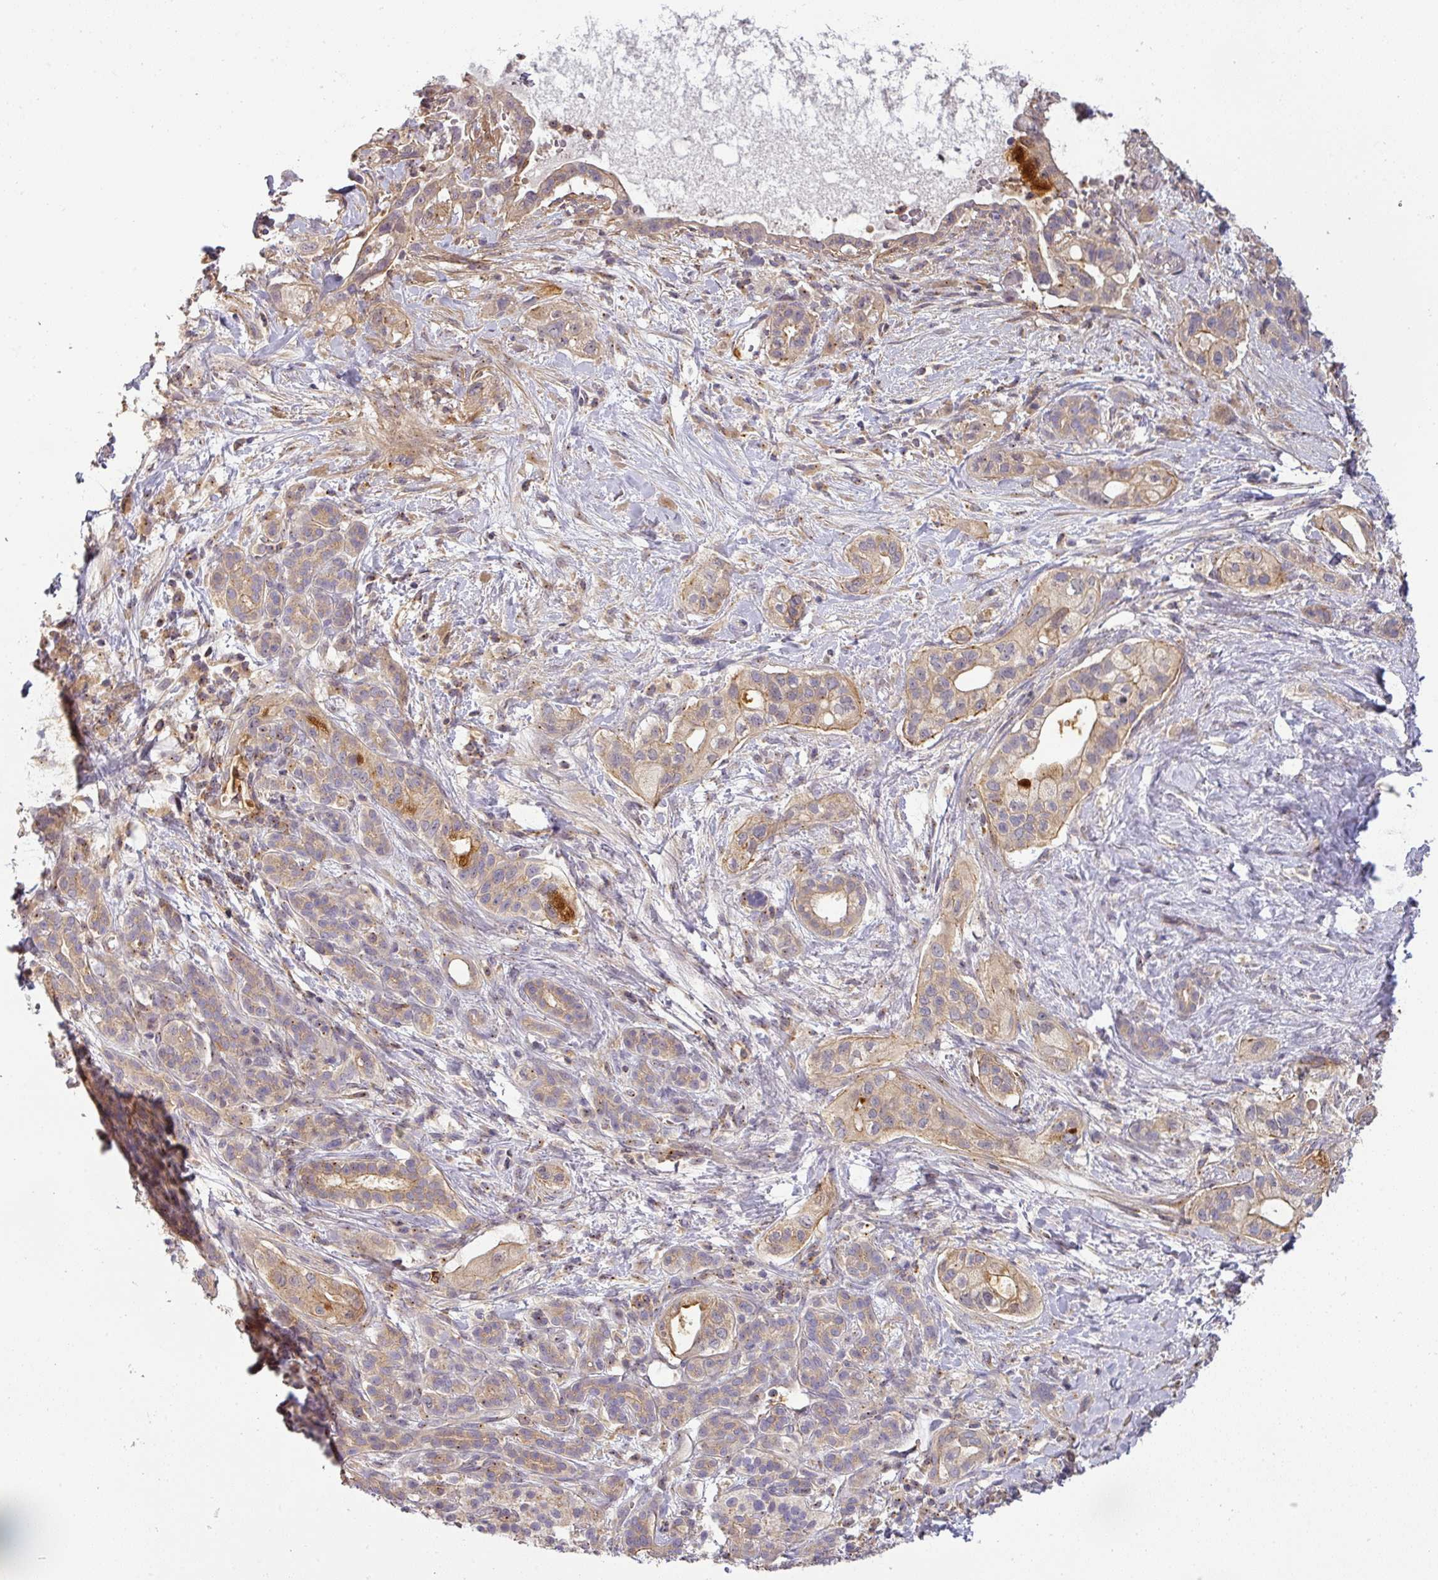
{"staining": {"intensity": "moderate", "quantity": "<25%", "location": "cytoplasmic/membranous"}, "tissue": "pancreatic cancer", "cell_type": "Tumor cells", "image_type": "cancer", "snomed": [{"axis": "morphology", "description": "Adenocarcinoma, NOS"}, {"axis": "topography", "description": "Pancreas"}], "caption": "Protein staining shows moderate cytoplasmic/membranous staining in approximately <25% of tumor cells in adenocarcinoma (pancreatic).", "gene": "NIN", "patient": {"sex": "male", "age": 44}}